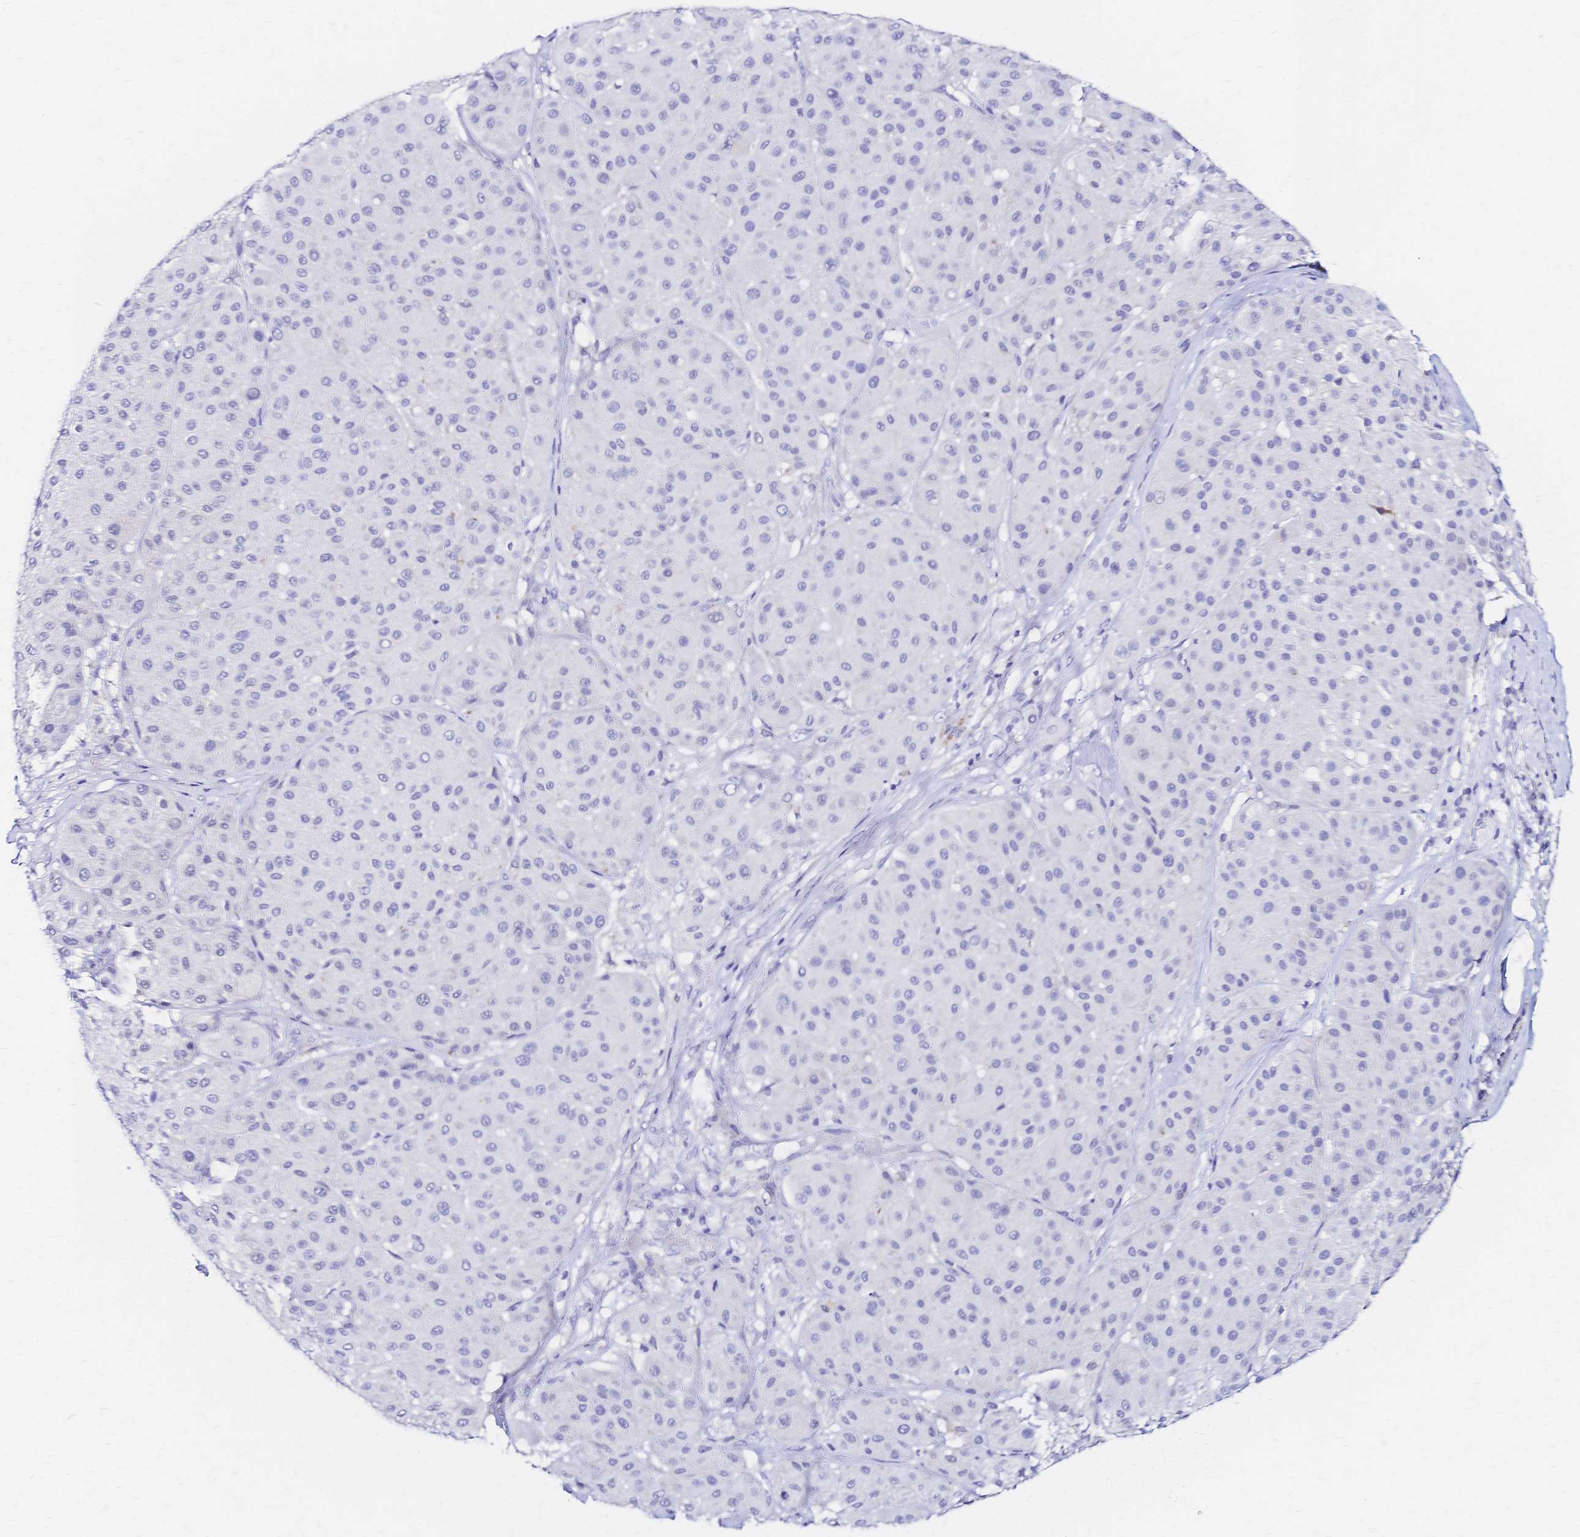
{"staining": {"intensity": "negative", "quantity": "none", "location": "none"}, "tissue": "melanoma", "cell_type": "Tumor cells", "image_type": "cancer", "snomed": [{"axis": "morphology", "description": "Malignant melanoma, Metastatic site"}, {"axis": "topography", "description": "Smooth muscle"}], "caption": "High magnification brightfield microscopy of malignant melanoma (metastatic site) stained with DAB (brown) and counterstained with hematoxylin (blue): tumor cells show no significant positivity. (DAB (3,3'-diaminobenzidine) IHC visualized using brightfield microscopy, high magnification).", "gene": "SLC5A1", "patient": {"sex": "male", "age": 41}}